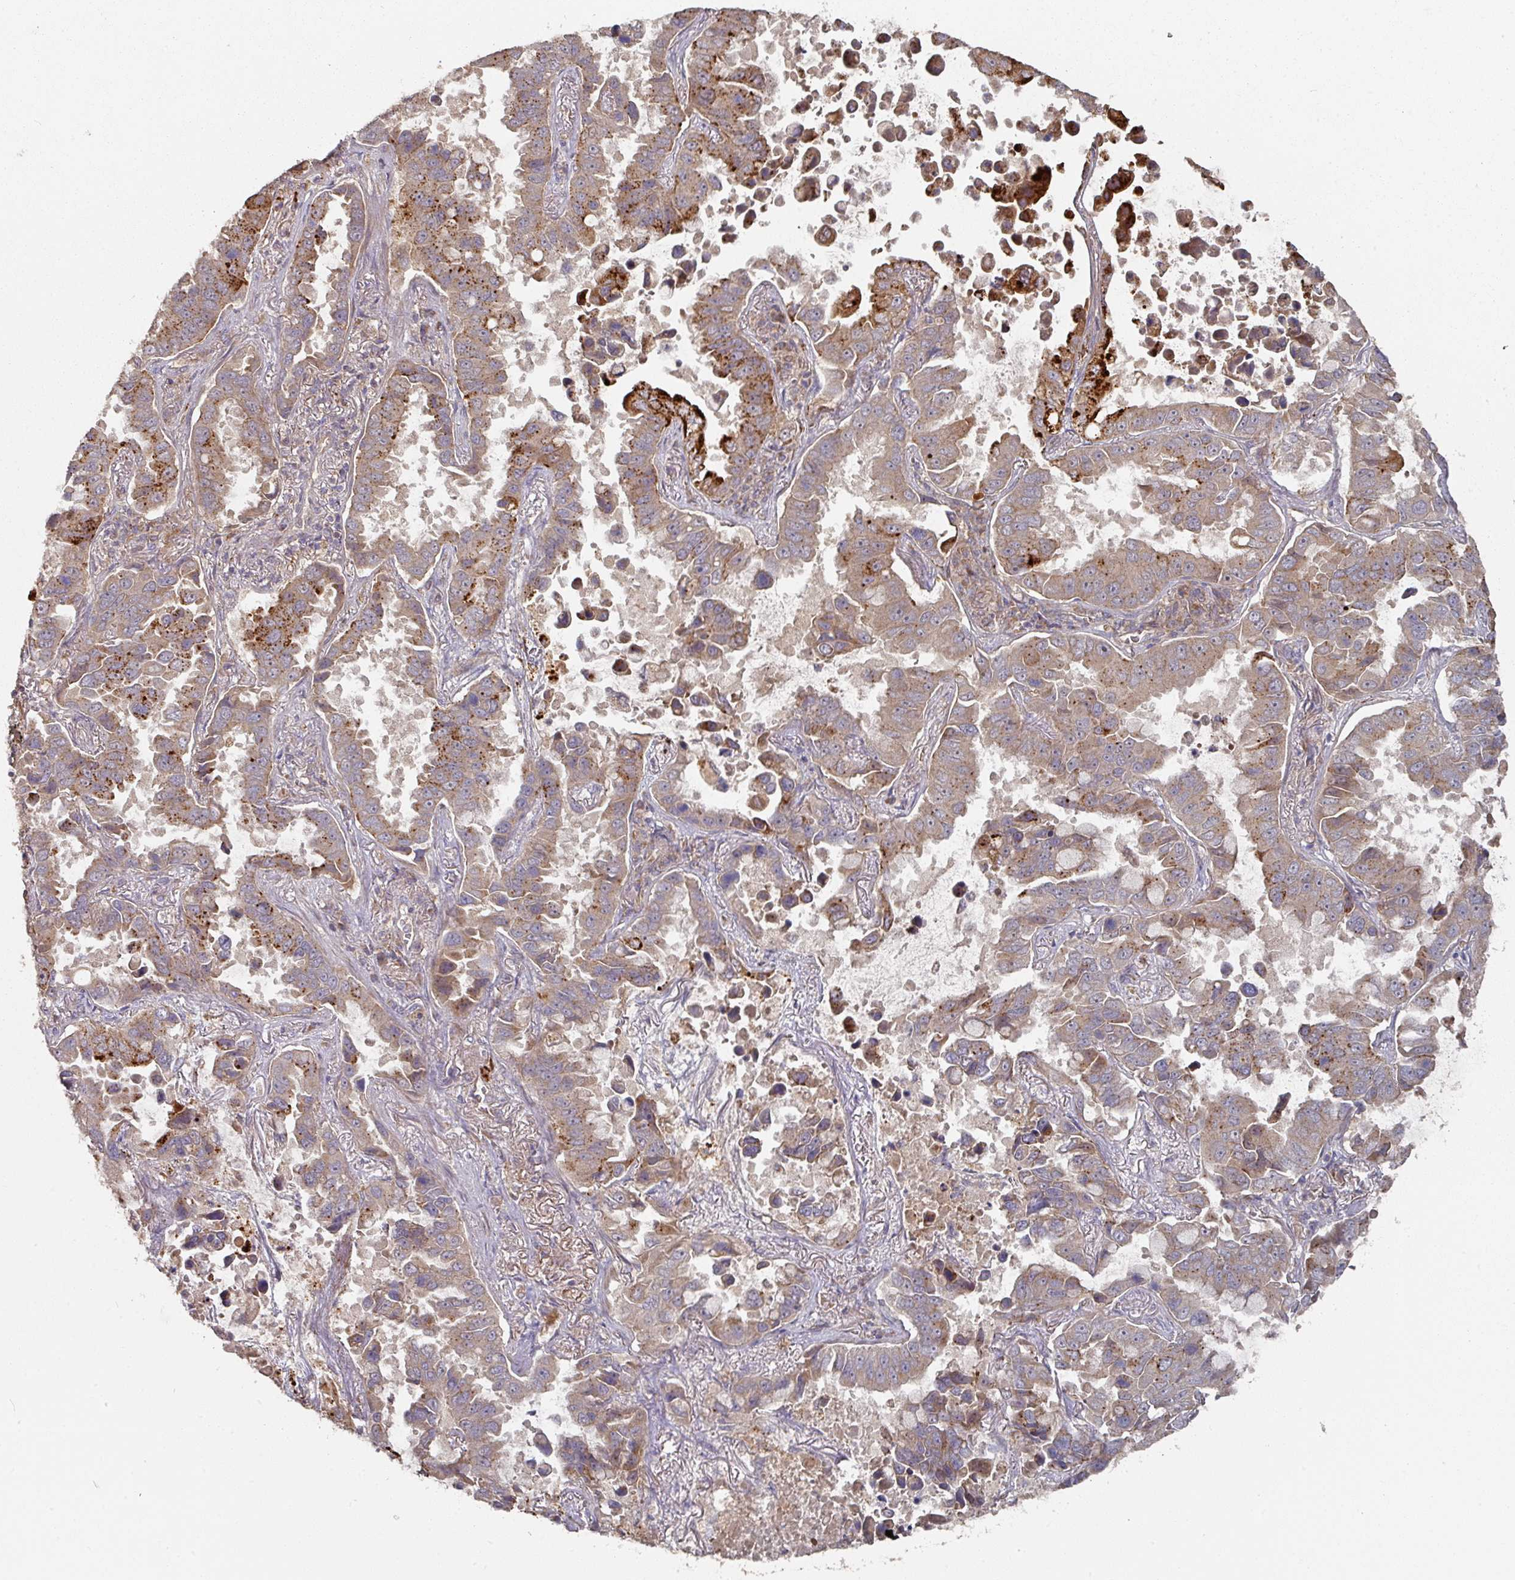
{"staining": {"intensity": "strong", "quantity": "25%-75%", "location": "cytoplasmic/membranous"}, "tissue": "lung cancer", "cell_type": "Tumor cells", "image_type": "cancer", "snomed": [{"axis": "morphology", "description": "Adenocarcinoma, NOS"}, {"axis": "topography", "description": "Lung"}], "caption": "About 25%-75% of tumor cells in human lung adenocarcinoma show strong cytoplasmic/membranous protein staining as visualized by brown immunohistochemical staining.", "gene": "DNAJC7", "patient": {"sex": "male", "age": 64}}